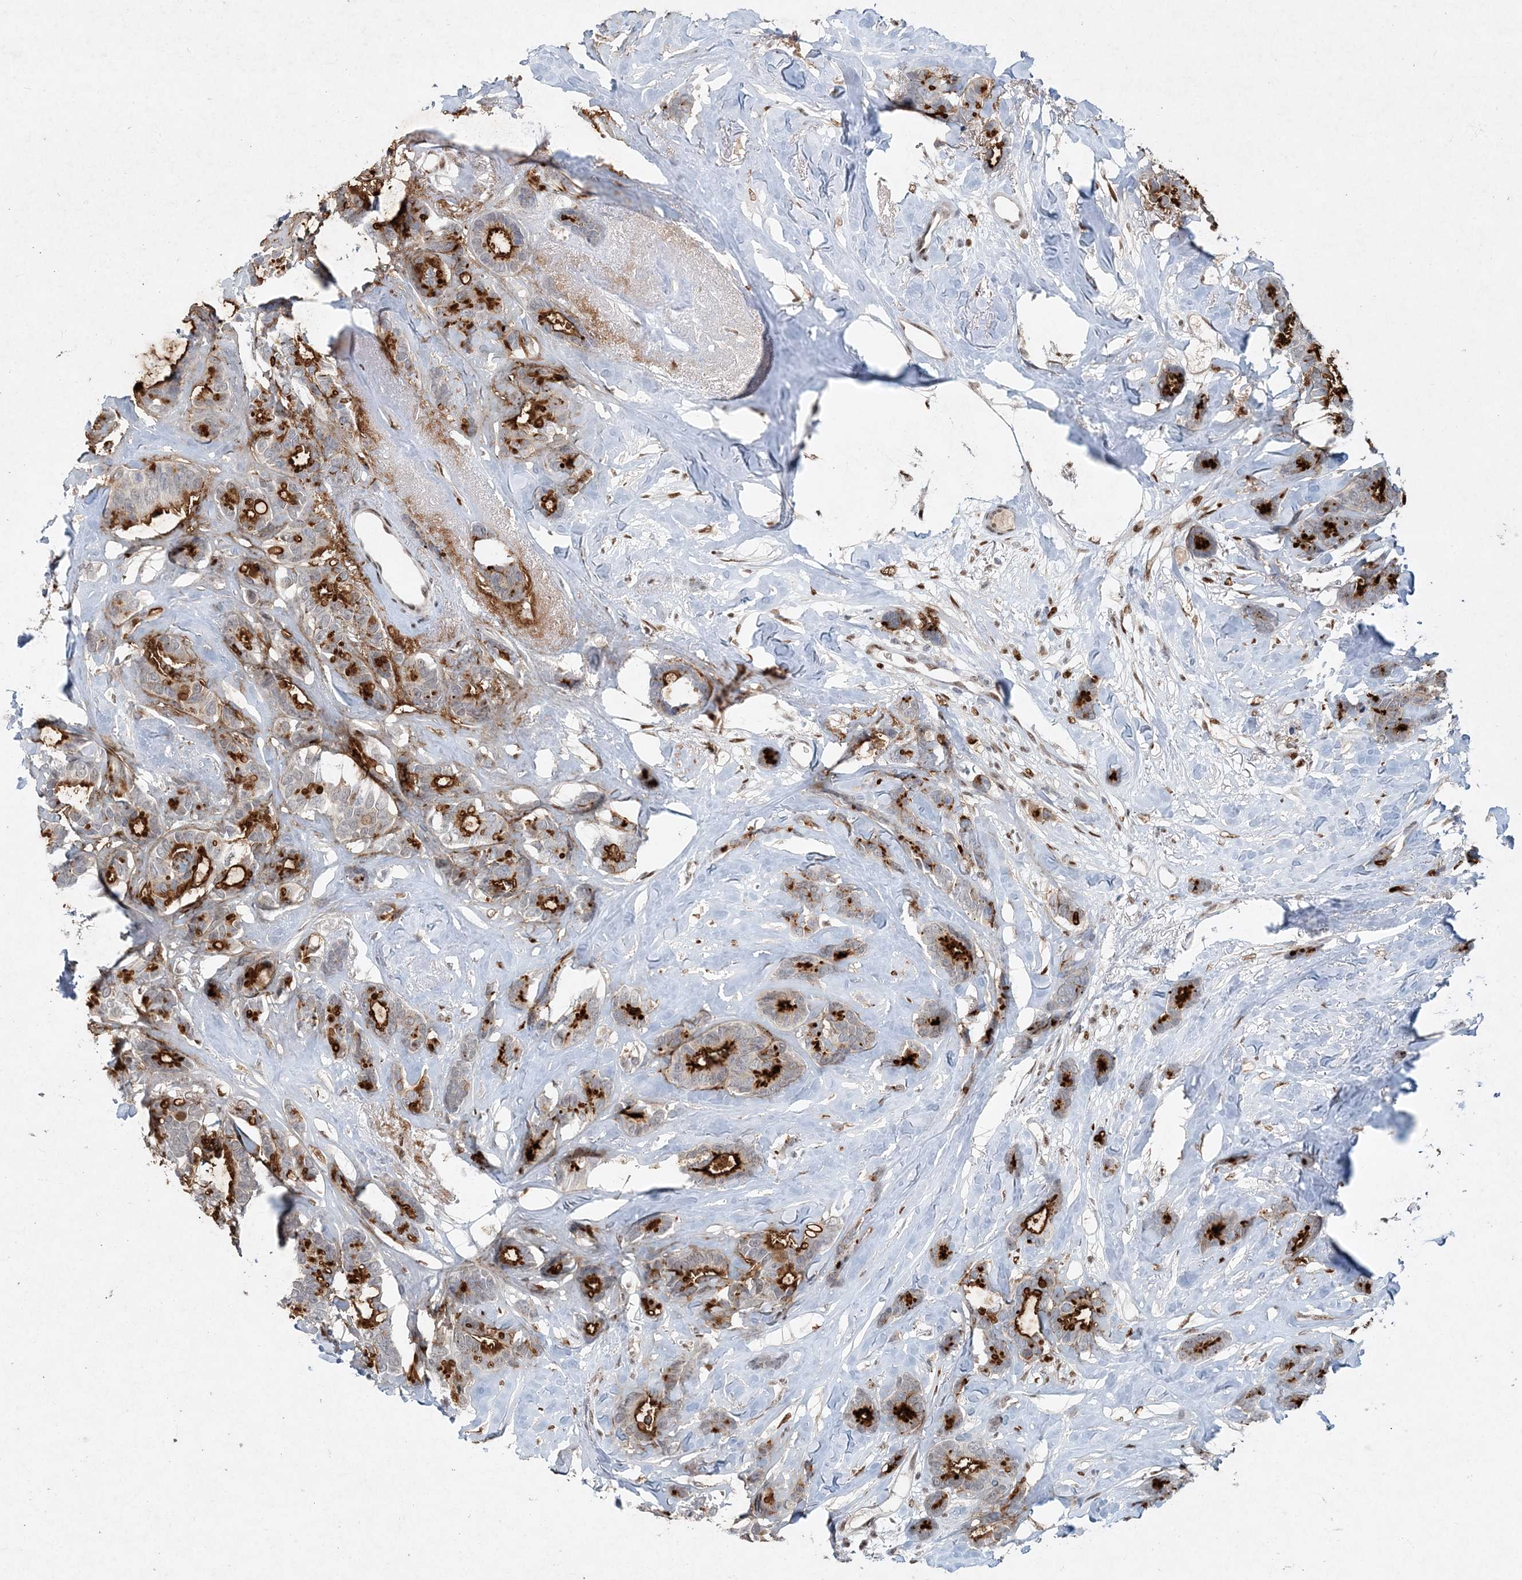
{"staining": {"intensity": "strong", "quantity": "25%-75%", "location": "cytoplasmic/membranous"}, "tissue": "breast cancer", "cell_type": "Tumor cells", "image_type": "cancer", "snomed": [{"axis": "morphology", "description": "Duct carcinoma"}, {"axis": "topography", "description": "Breast"}], "caption": "A brown stain labels strong cytoplasmic/membranous staining of a protein in human invasive ductal carcinoma (breast) tumor cells.", "gene": "GIN1", "patient": {"sex": "female", "age": 87}}